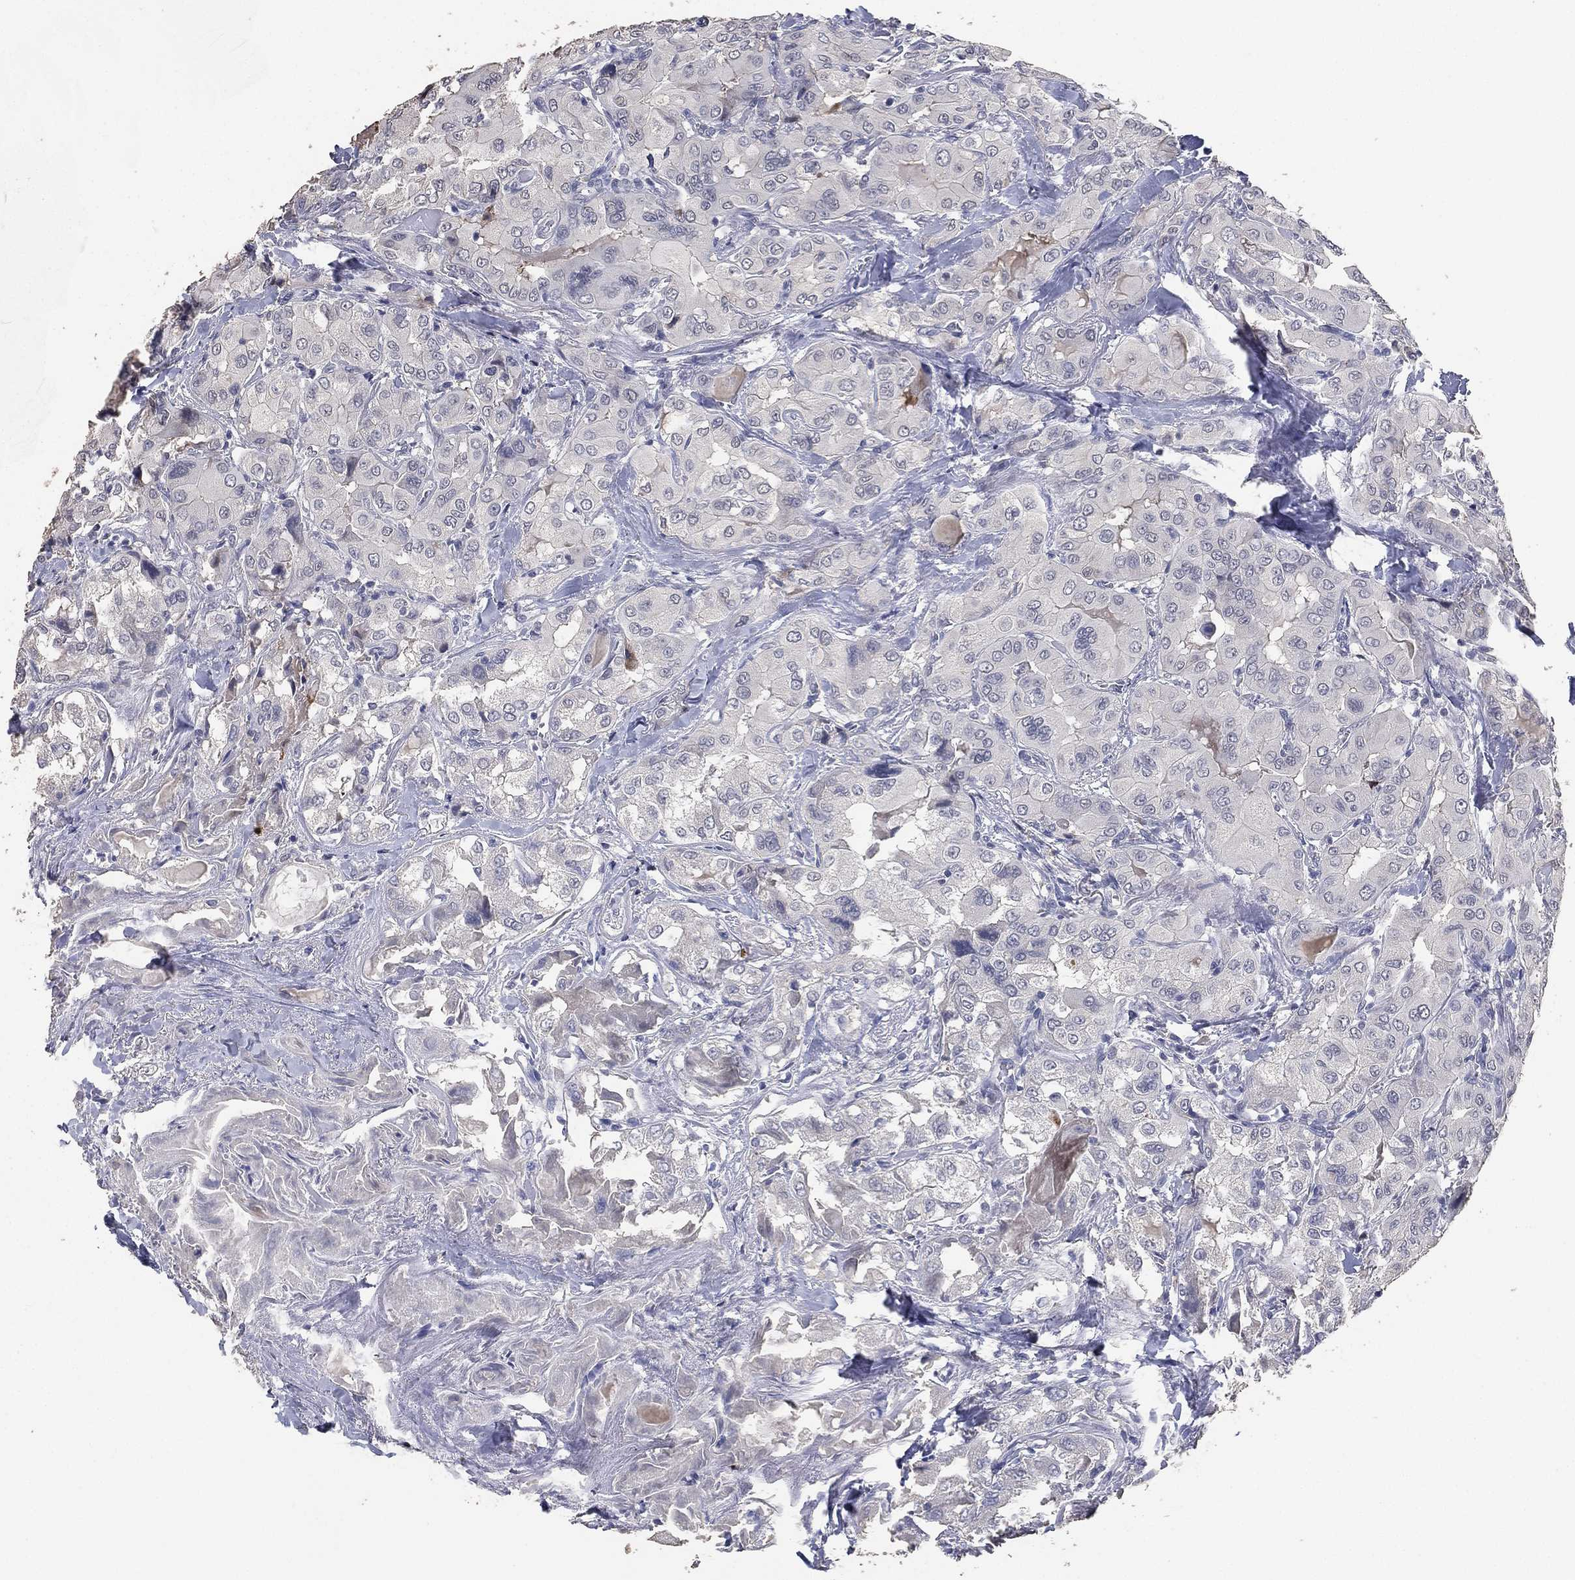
{"staining": {"intensity": "negative", "quantity": "none", "location": "none"}, "tissue": "thyroid cancer", "cell_type": "Tumor cells", "image_type": "cancer", "snomed": [{"axis": "morphology", "description": "Normal tissue, NOS"}, {"axis": "morphology", "description": "Papillary adenocarcinoma, NOS"}, {"axis": "topography", "description": "Thyroid gland"}], "caption": "There is no significant staining in tumor cells of thyroid cancer.", "gene": "DSG1", "patient": {"sex": "female", "age": 66}}